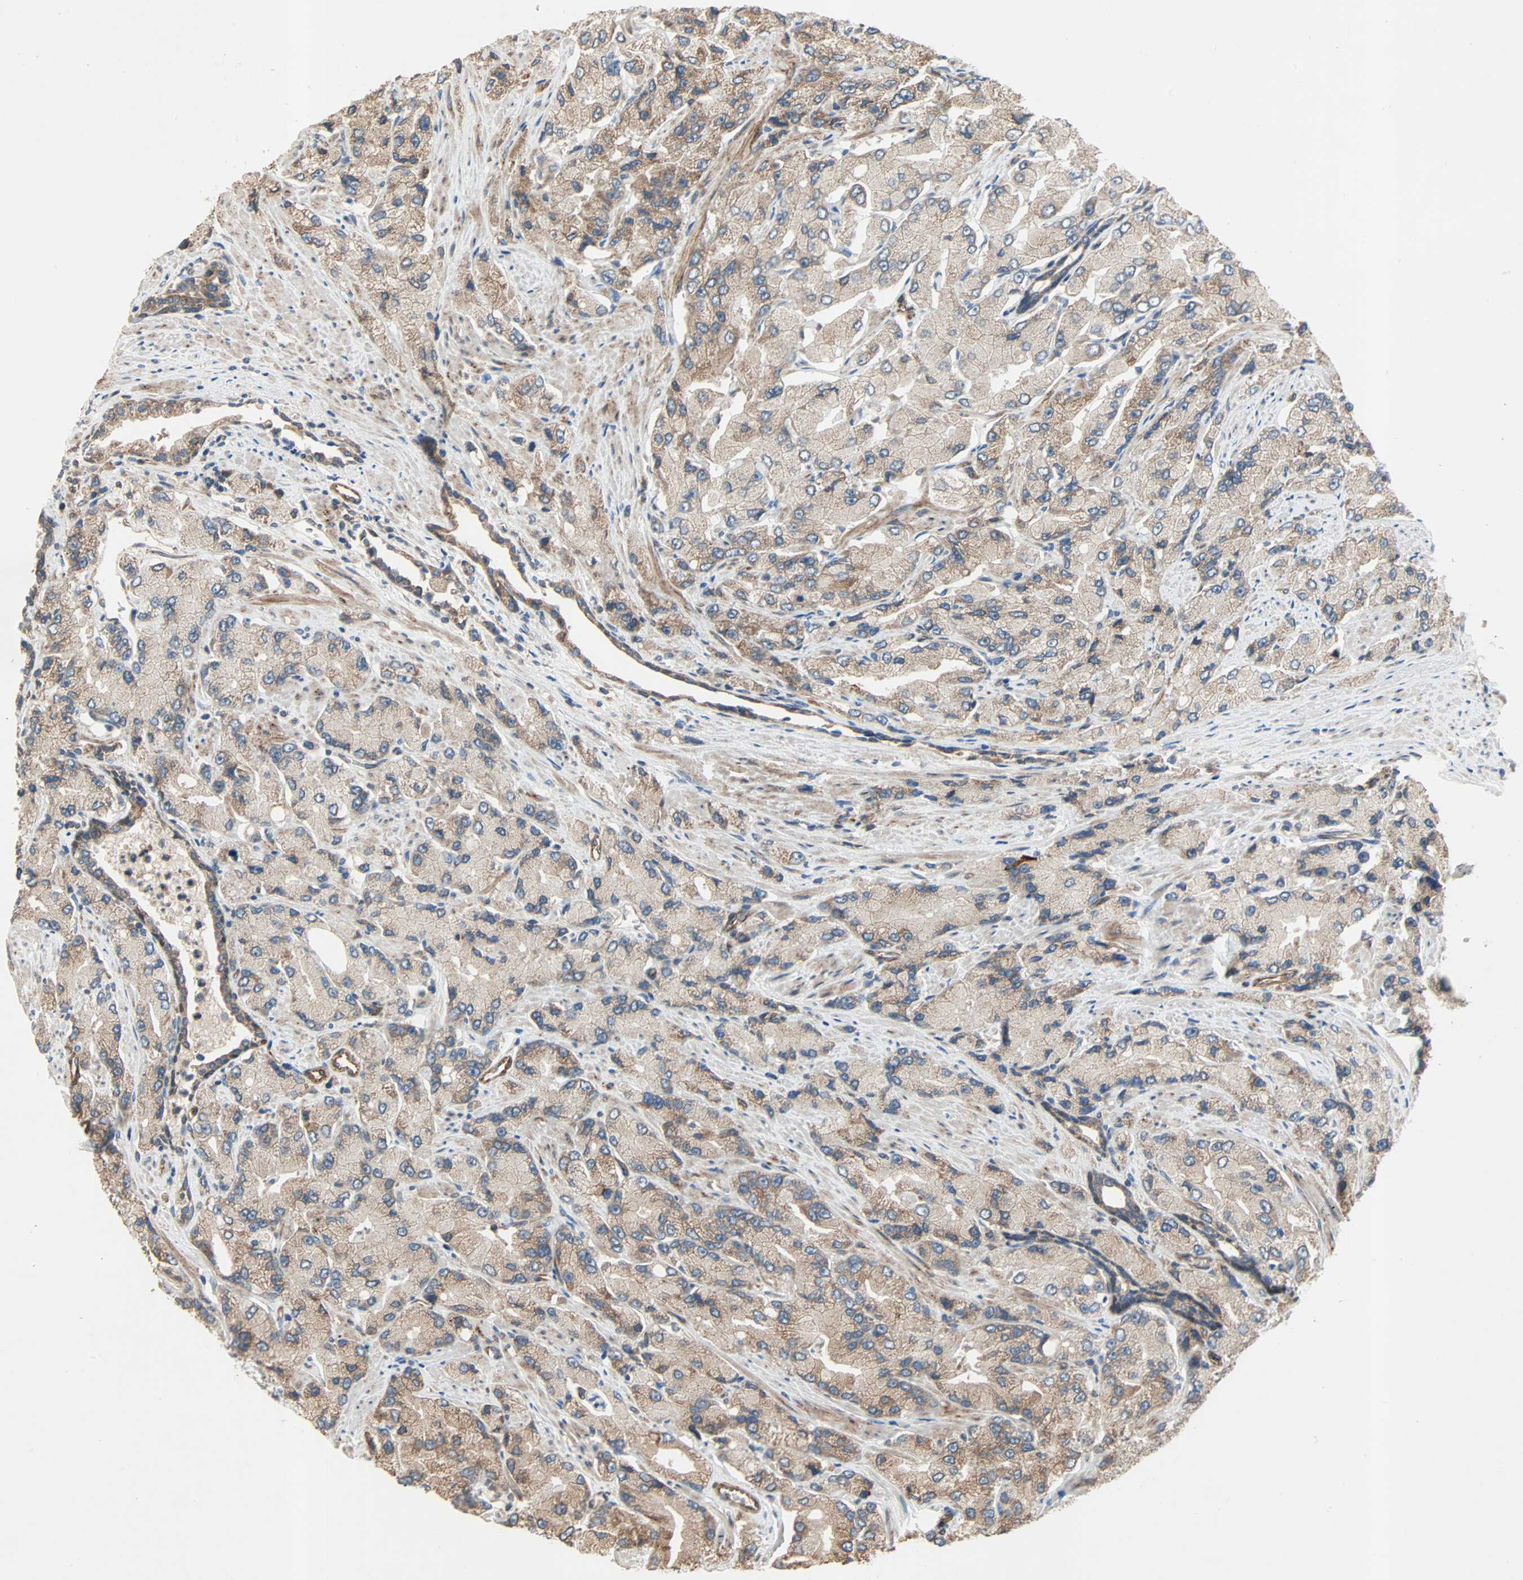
{"staining": {"intensity": "moderate", "quantity": ">75%", "location": "cytoplasmic/membranous"}, "tissue": "prostate cancer", "cell_type": "Tumor cells", "image_type": "cancer", "snomed": [{"axis": "morphology", "description": "Adenocarcinoma, High grade"}, {"axis": "topography", "description": "Prostate"}], "caption": "The histopathology image reveals staining of prostate high-grade adenocarcinoma, revealing moderate cytoplasmic/membranous protein positivity (brown color) within tumor cells.", "gene": "XYLT1", "patient": {"sex": "male", "age": 58}}